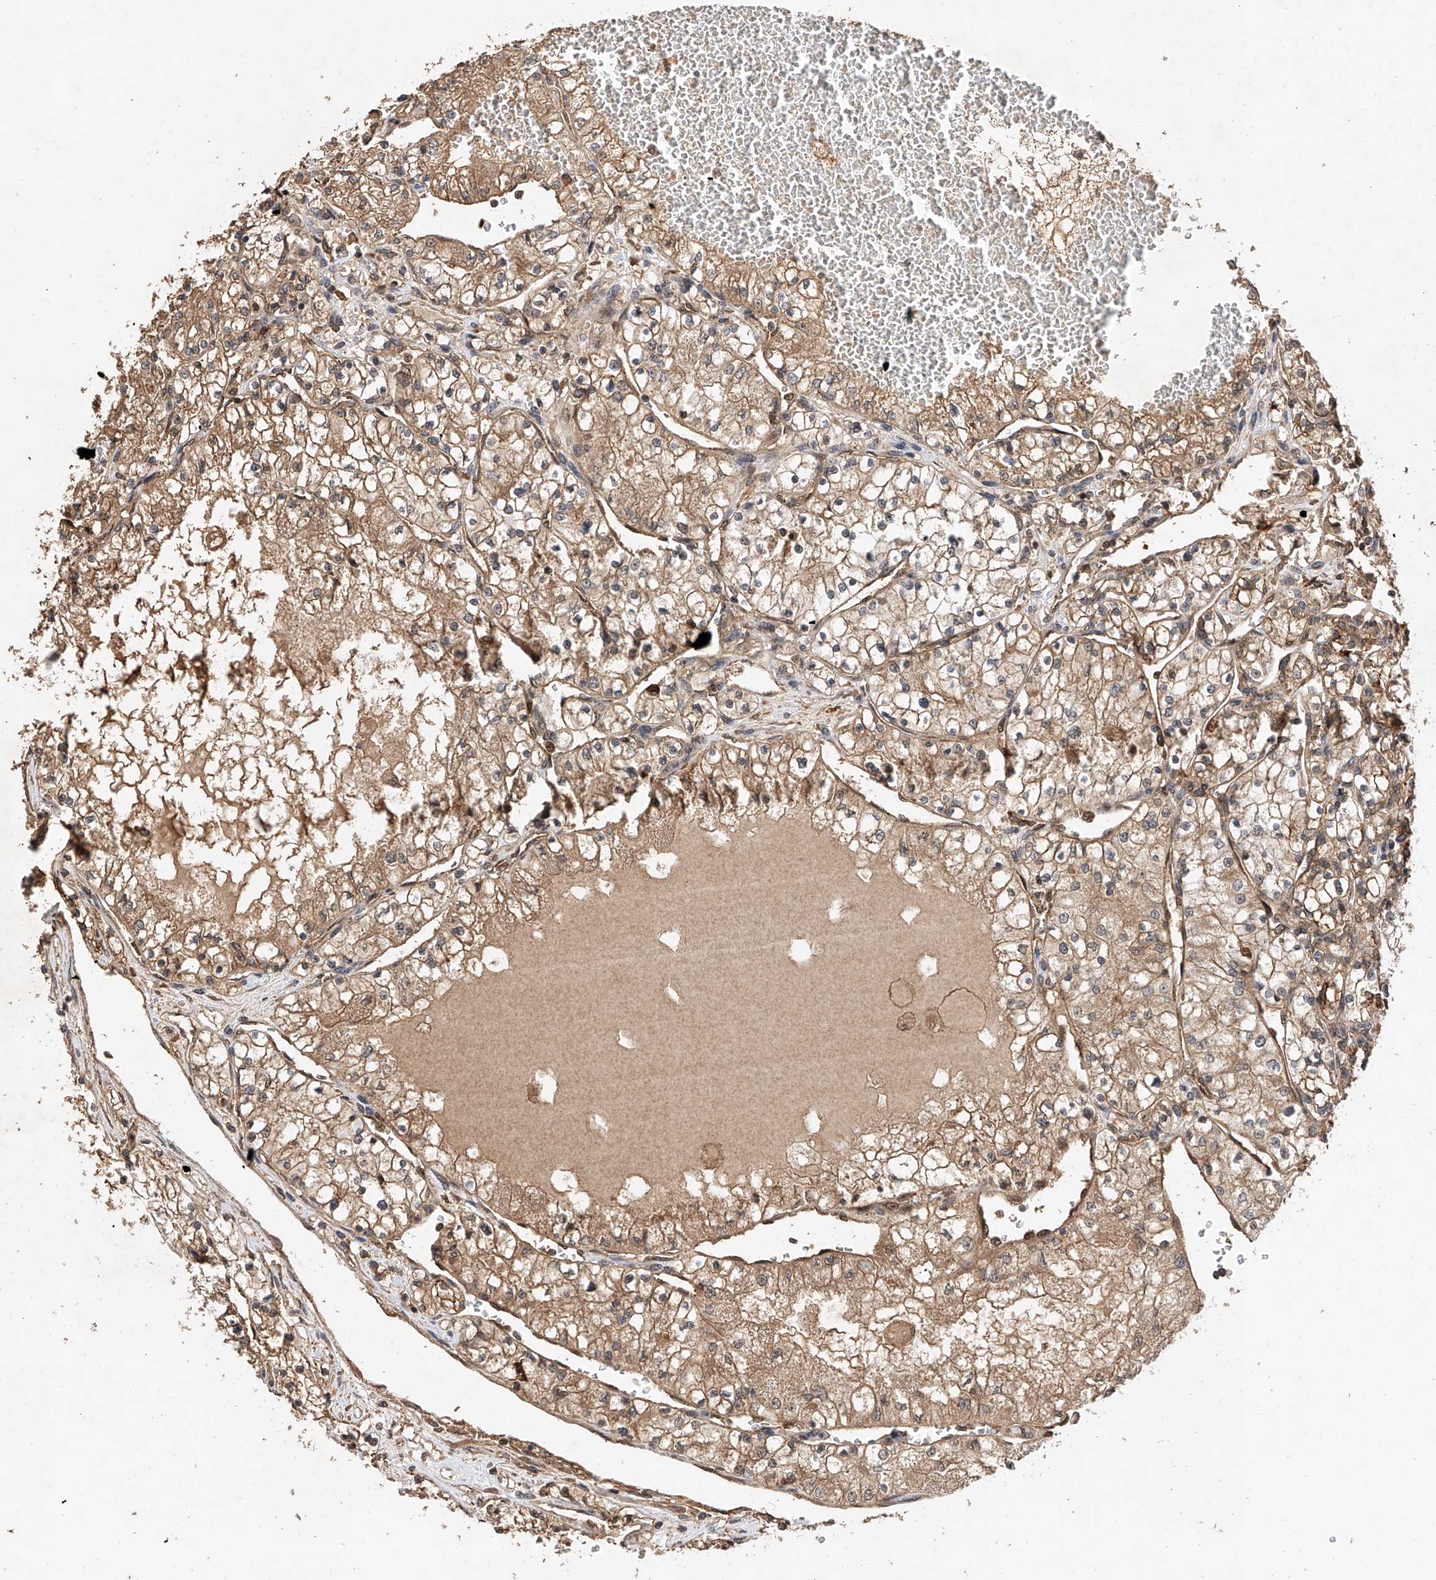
{"staining": {"intensity": "moderate", "quantity": ">75%", "location": "cytoplasmic/membranous"}, "tissue": "renal cancer", "cell_type": "Tumor cells", "image_type": "cancer", "snomed": [{"axis": "morphology", "description": "Normal tissue, NOS"}, {"axis": "morphology", "description": "Adenocarcinoma, NOS"}, {"axis": "topography", "description": "Kidney"}], "caption": "Immunohistochemistry (IHC) histopathology image of neoplastic tissue: renal cancer (adenocarcinoma) stained using immunohistochemistry (IHC) displays medium levels of moderate protein expression localized specifically in the cytoplasmic/membranous of tumor cells, appearing as a cytoplasmic/membranous brown color.", "gene": "RILPL2", "patient": {"sex": "male", "age": 68}}